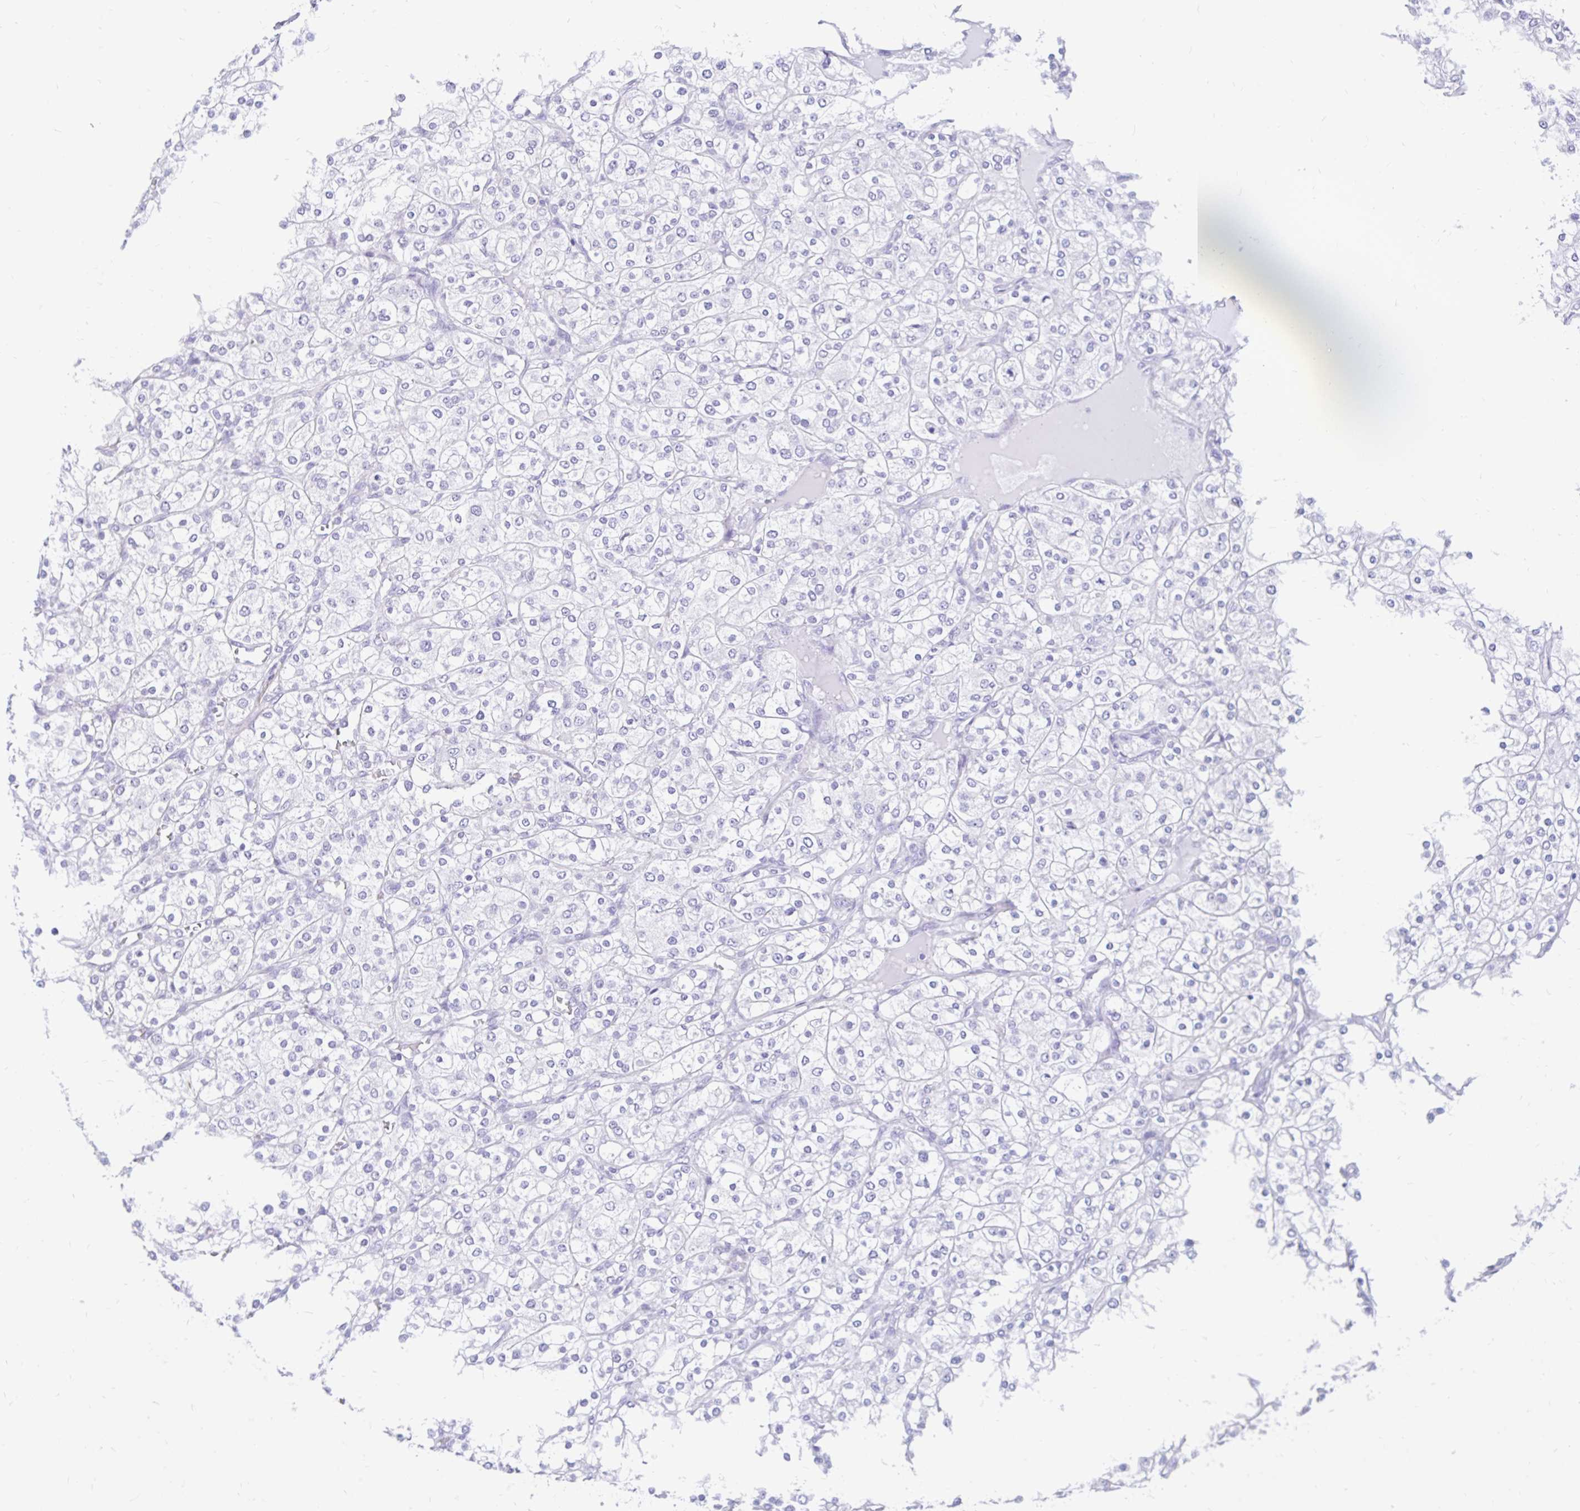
{"staining": {"intensity": "negative", "quantity": "none", "location": "none"}, "tissue": "renal cancer", "cell_type": "Tumor cells", "image_type": "cancer", "snomed": [{"axis": "morphology", "description": "Adenocarcinoma, NOS"}, {"axis": "topography", "description": "Kidney"}], "caption": "Immunohistochemical staining of renal cancer (adenocarcinoma) shows no significant positivity in tumor cells. (DAB immunohistochemistry (IHC) visualized using brightfield microscopy, high magnification).", "gene": "EML5", "patient": {"sex": "male", "age": 80}}